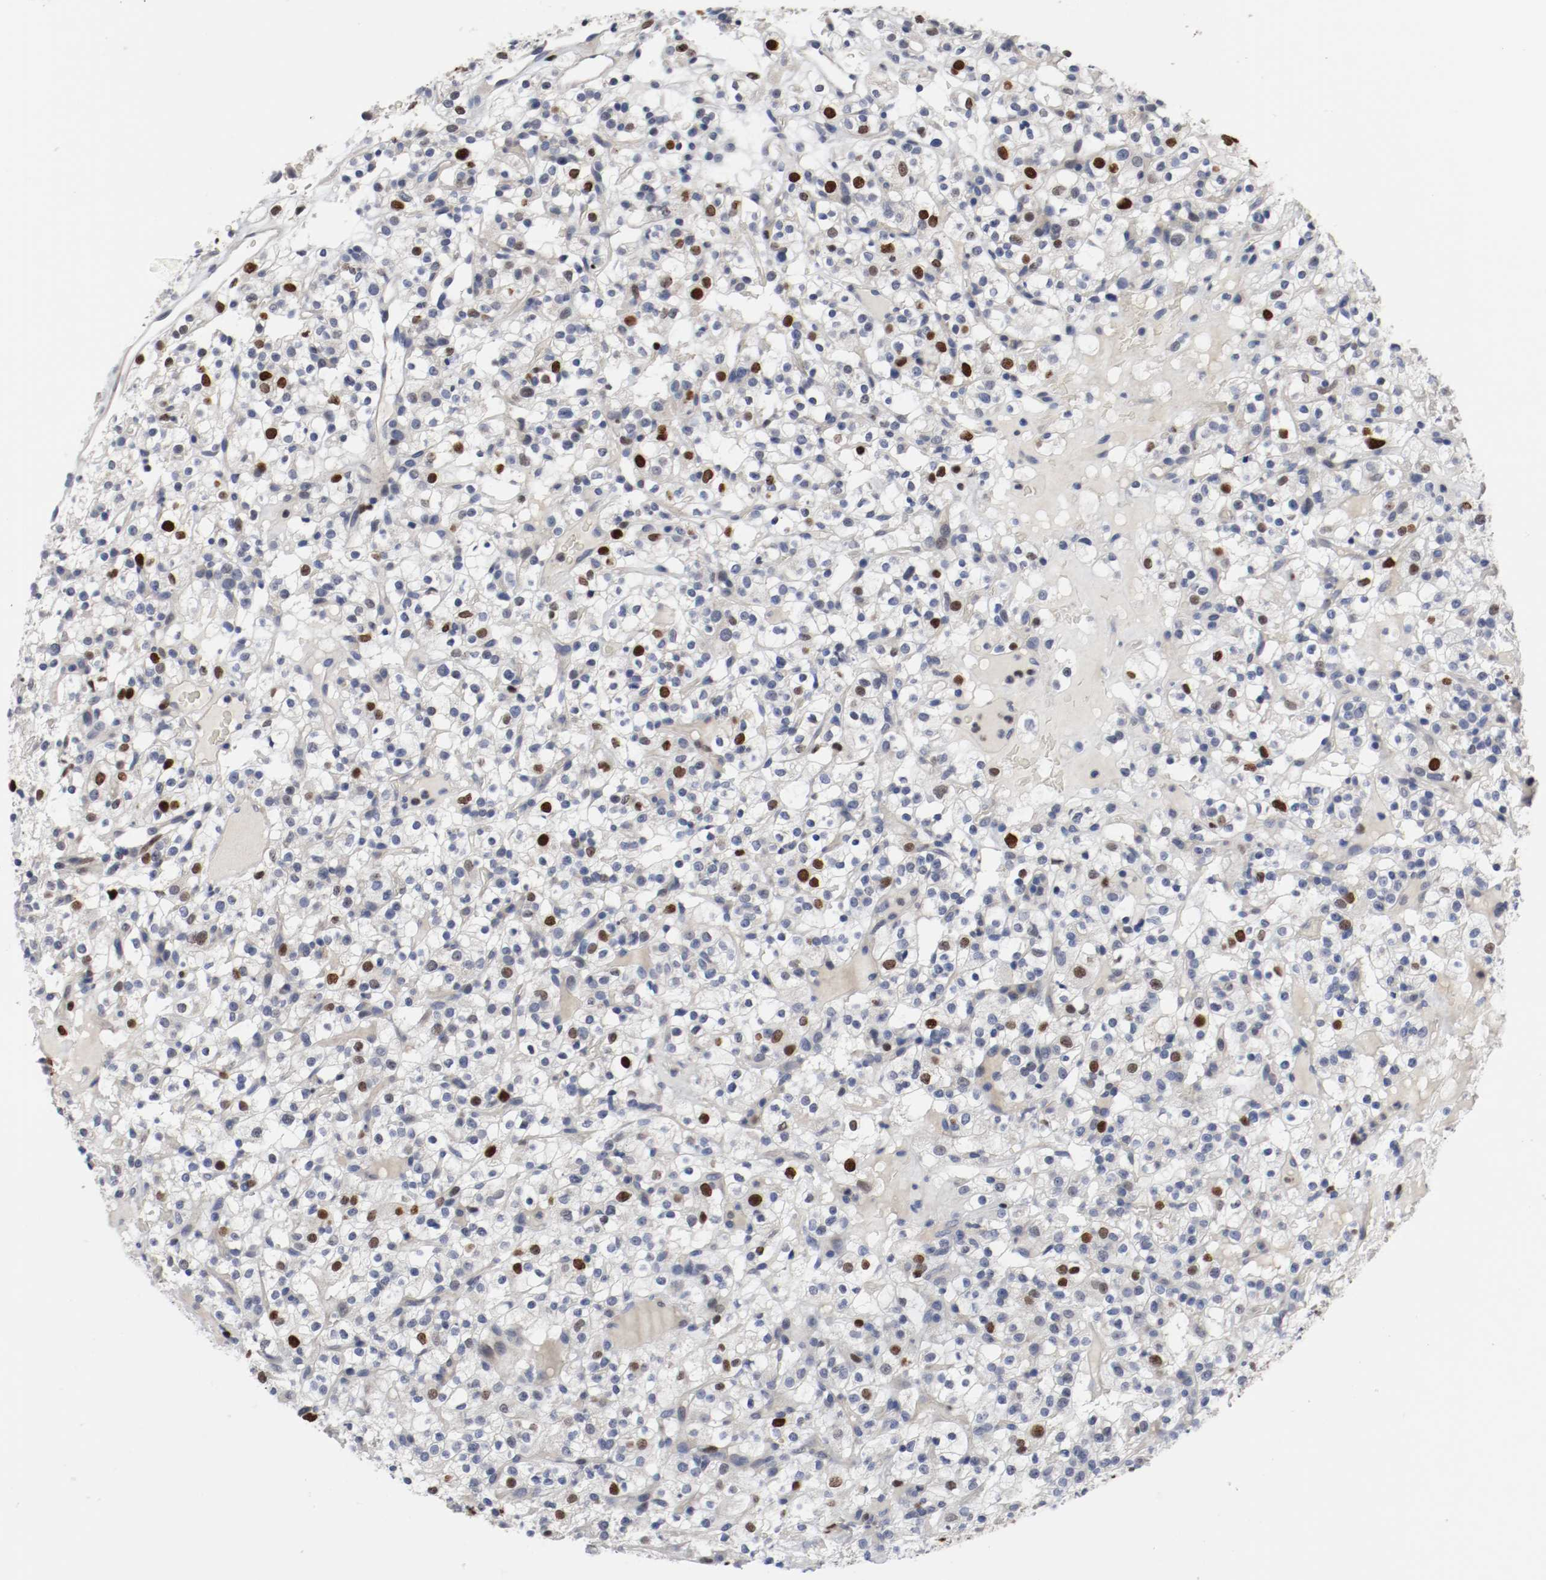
{"staining": {"intensity": "strong", "quantity": "<25%", "location": "nuclear"}, "tissue": "renal cancer", "cell_type": "Tumor cells", "image_type": "cancer", "snomed": [{"axis": "morphology", "description": "Normal tissue, NOS"}, {"axis": "morphology", "description": "Adenocarcinoma, NOS"}, {"axis": "topography", "description": "Kidney"}], "caption": "Renal cancer (adenocarcinoma) was stained to show a protein in brown. There is medium levels of strong nuclear positivity in about <25% of tumor cells. The staining was performed using DAB (3,3'-diaminobenzidine), with brown indicating positive protein expression. Nuclei are stained blue with hematoxylin.", "gene": "MCM6", "patient": {"sex": "female", "age": 72}}